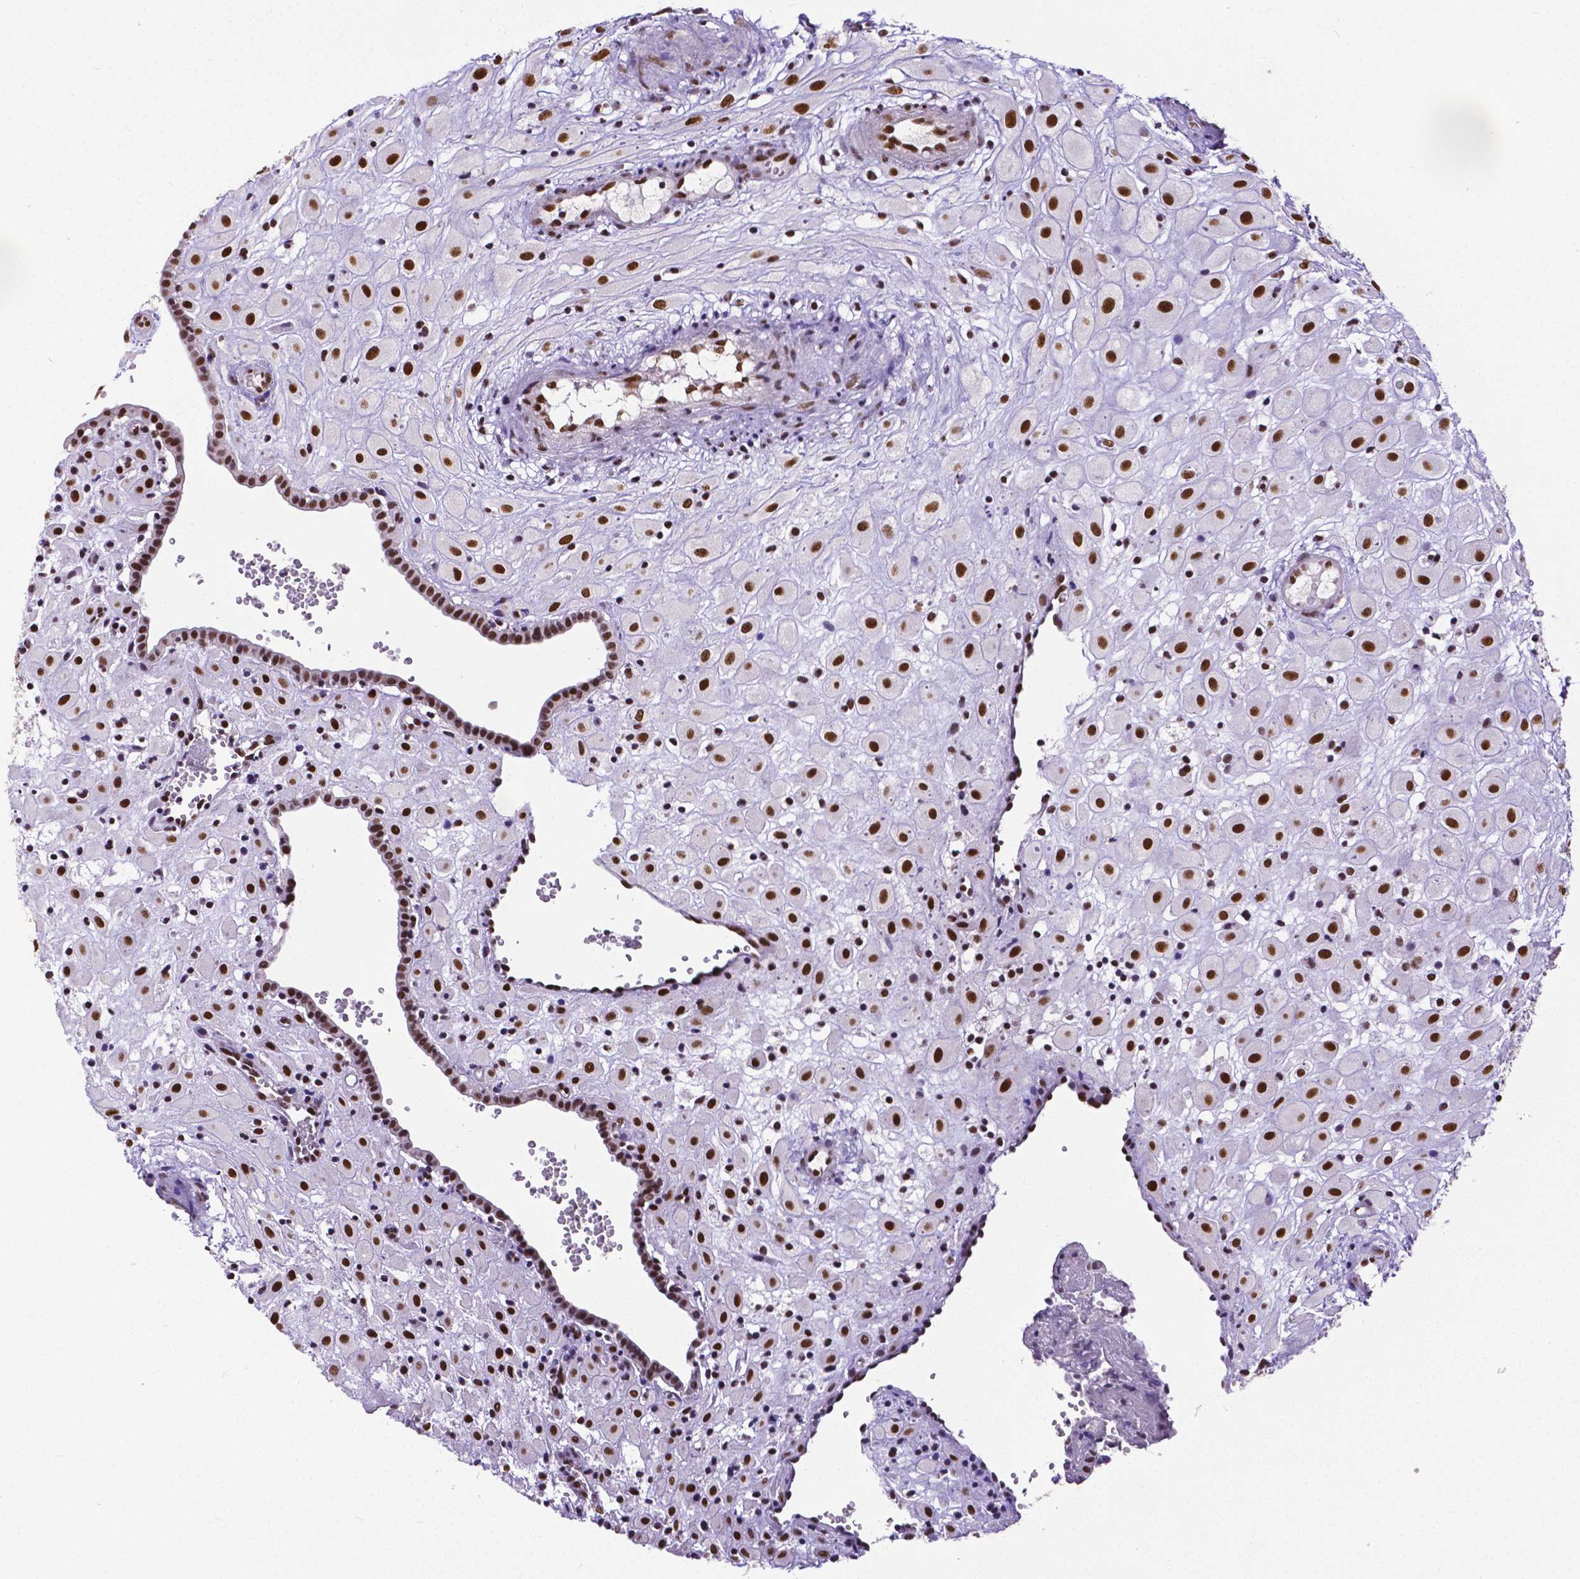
{"staining": {"intensity": "strong", "quantity": ">75%", "location": "nuclear"}, "tissue": "placenta", "cell_type": "Decidual cells", "image_type": "normal", "snomed": [{"axis": "morphology", "description": "Normal tissue, NOS"}, {"axis": "topography", "description": "Placenta"}], "caption": "DAB (3,3'-diaminobenzidine) immunohistochemical staining of normal placenta exhibits strong nuclear protein staining in approximately >75% of decidual cells.", "gene": "ATRX", "patient": {"sex": "female", "age": 24}}